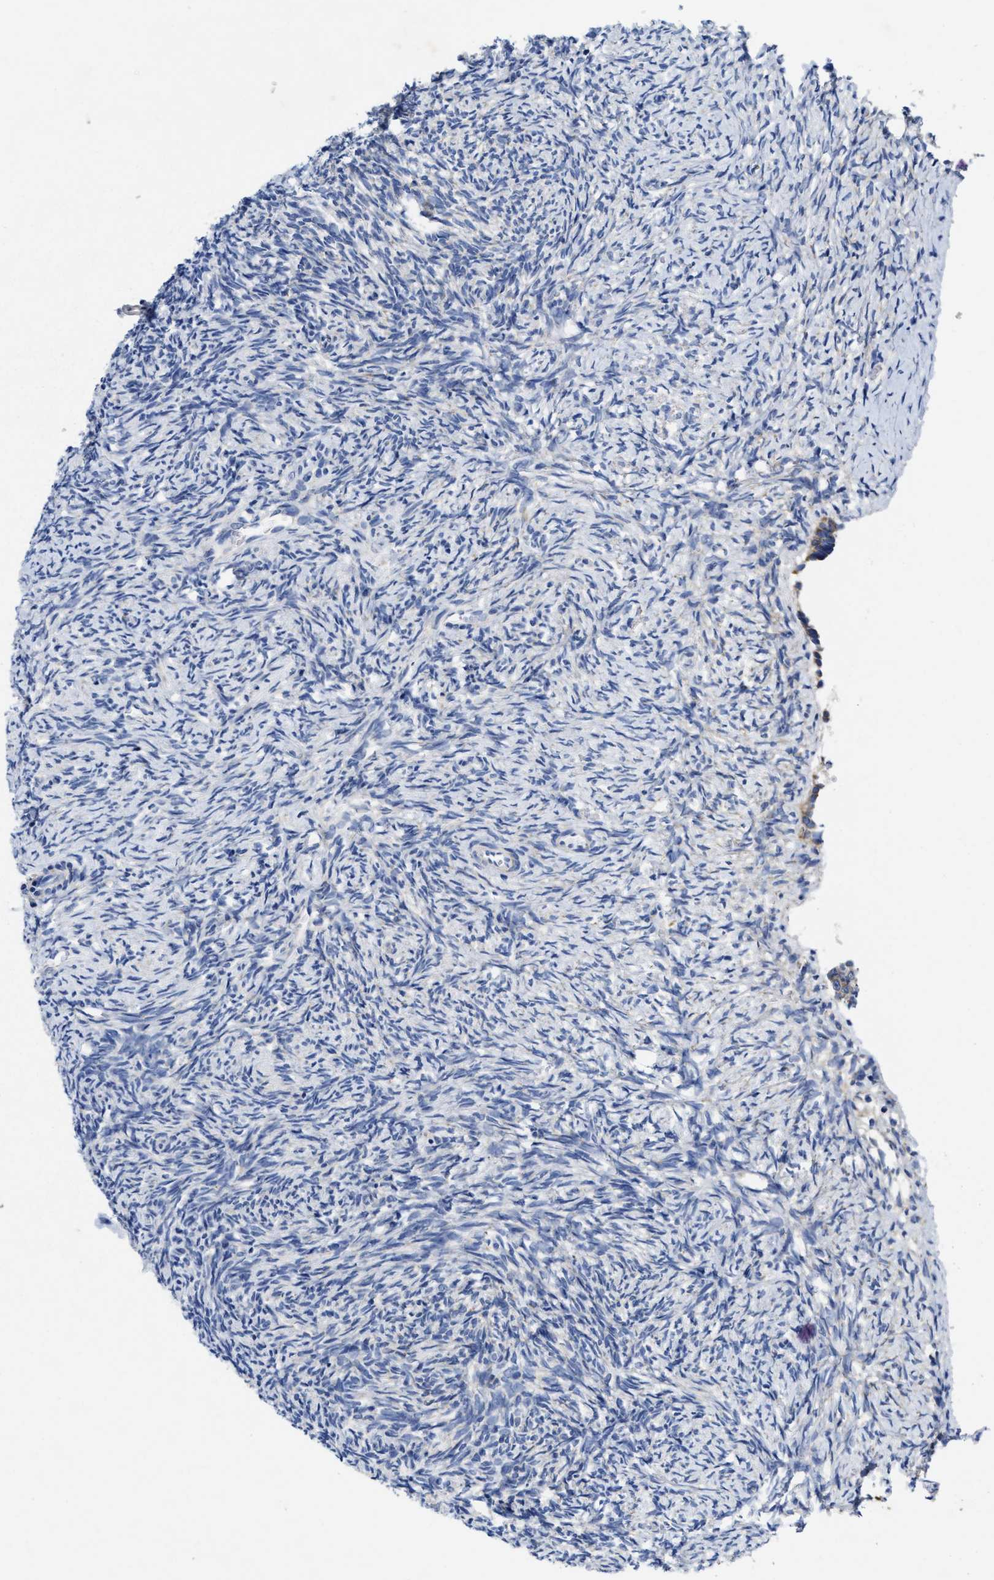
{"staining": {"intensity": "negative", "quantity": "none", "location": "none"}, "tissue": "ovary", "cell_type": "Ovarian stroma cells", "image_type": "normal", "snomed": [{"axis": "morphology", "description": "Normal tissue, NOS"}, {"axis": "topography", "description": "Ovary"}], "caption": "Immunohistochemistry (IHC) image of normal ovary stained for a protein (brown), which exhibits no expression in ovarian stroma cells.", "gene": "TBRG4", "patient": {"sex": "female", "age": 41}}